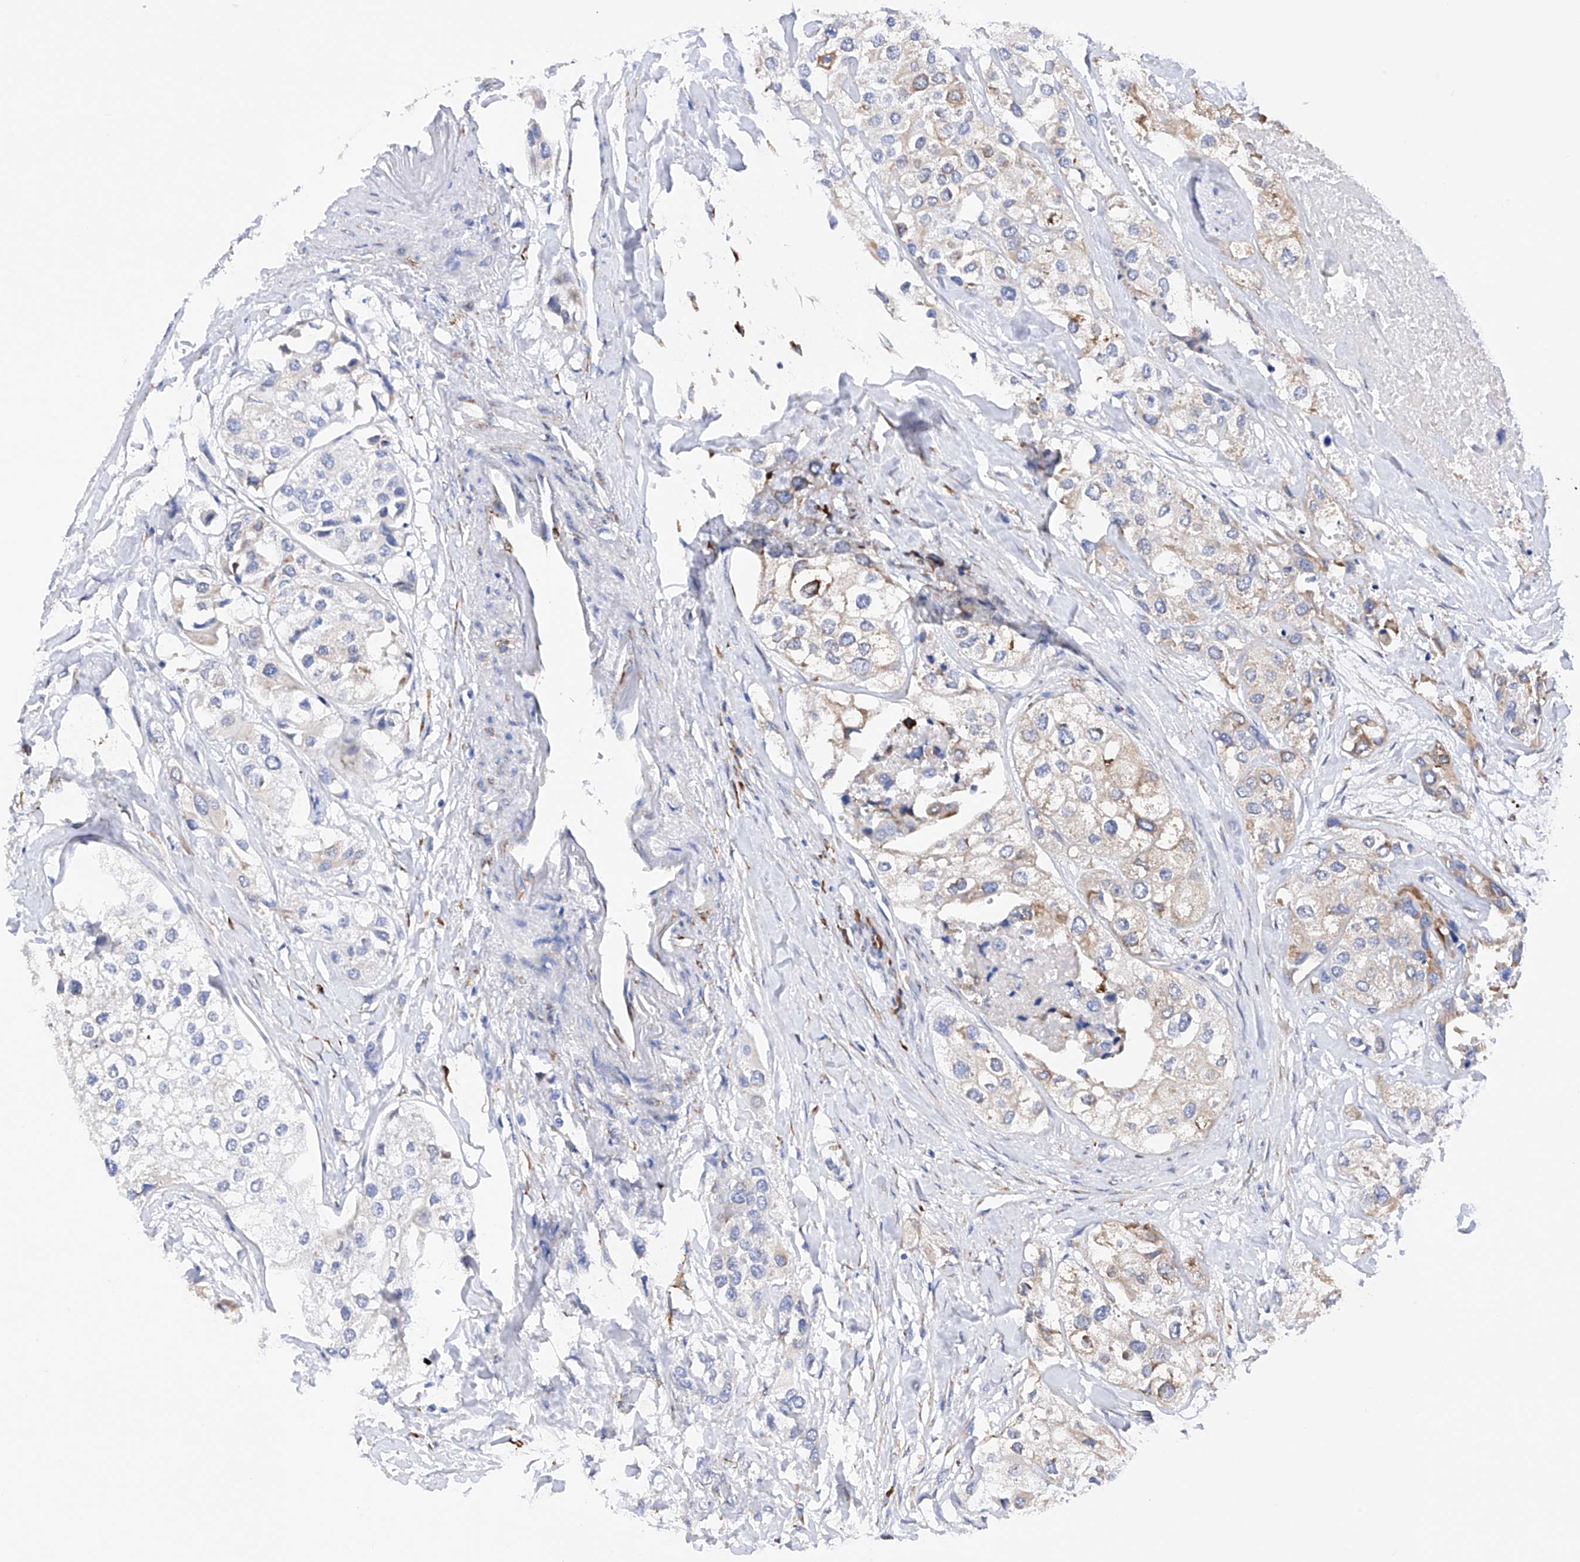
{"staining": {"intensity": "weak", "quantity": "<25%", "location": "cytoplasmic/membranous"}, "tissue": "urothelial cancer", "cell_type": "Tumor cells", "image_type": "cancer", "snomed": [{"axis": "morphology", "description": "Urothelial carcinoma, High grade"}, {"axis": "topography", "description": "Urinary bladder"}], "caption": "High power microscopy image of an immunohistochemistry (IHC) histopathology image of urothelial cancer, revealing no significant expression in tumor cells.", "gene": "PDIA5", "patient": {"sex": "male", "age": 64}}